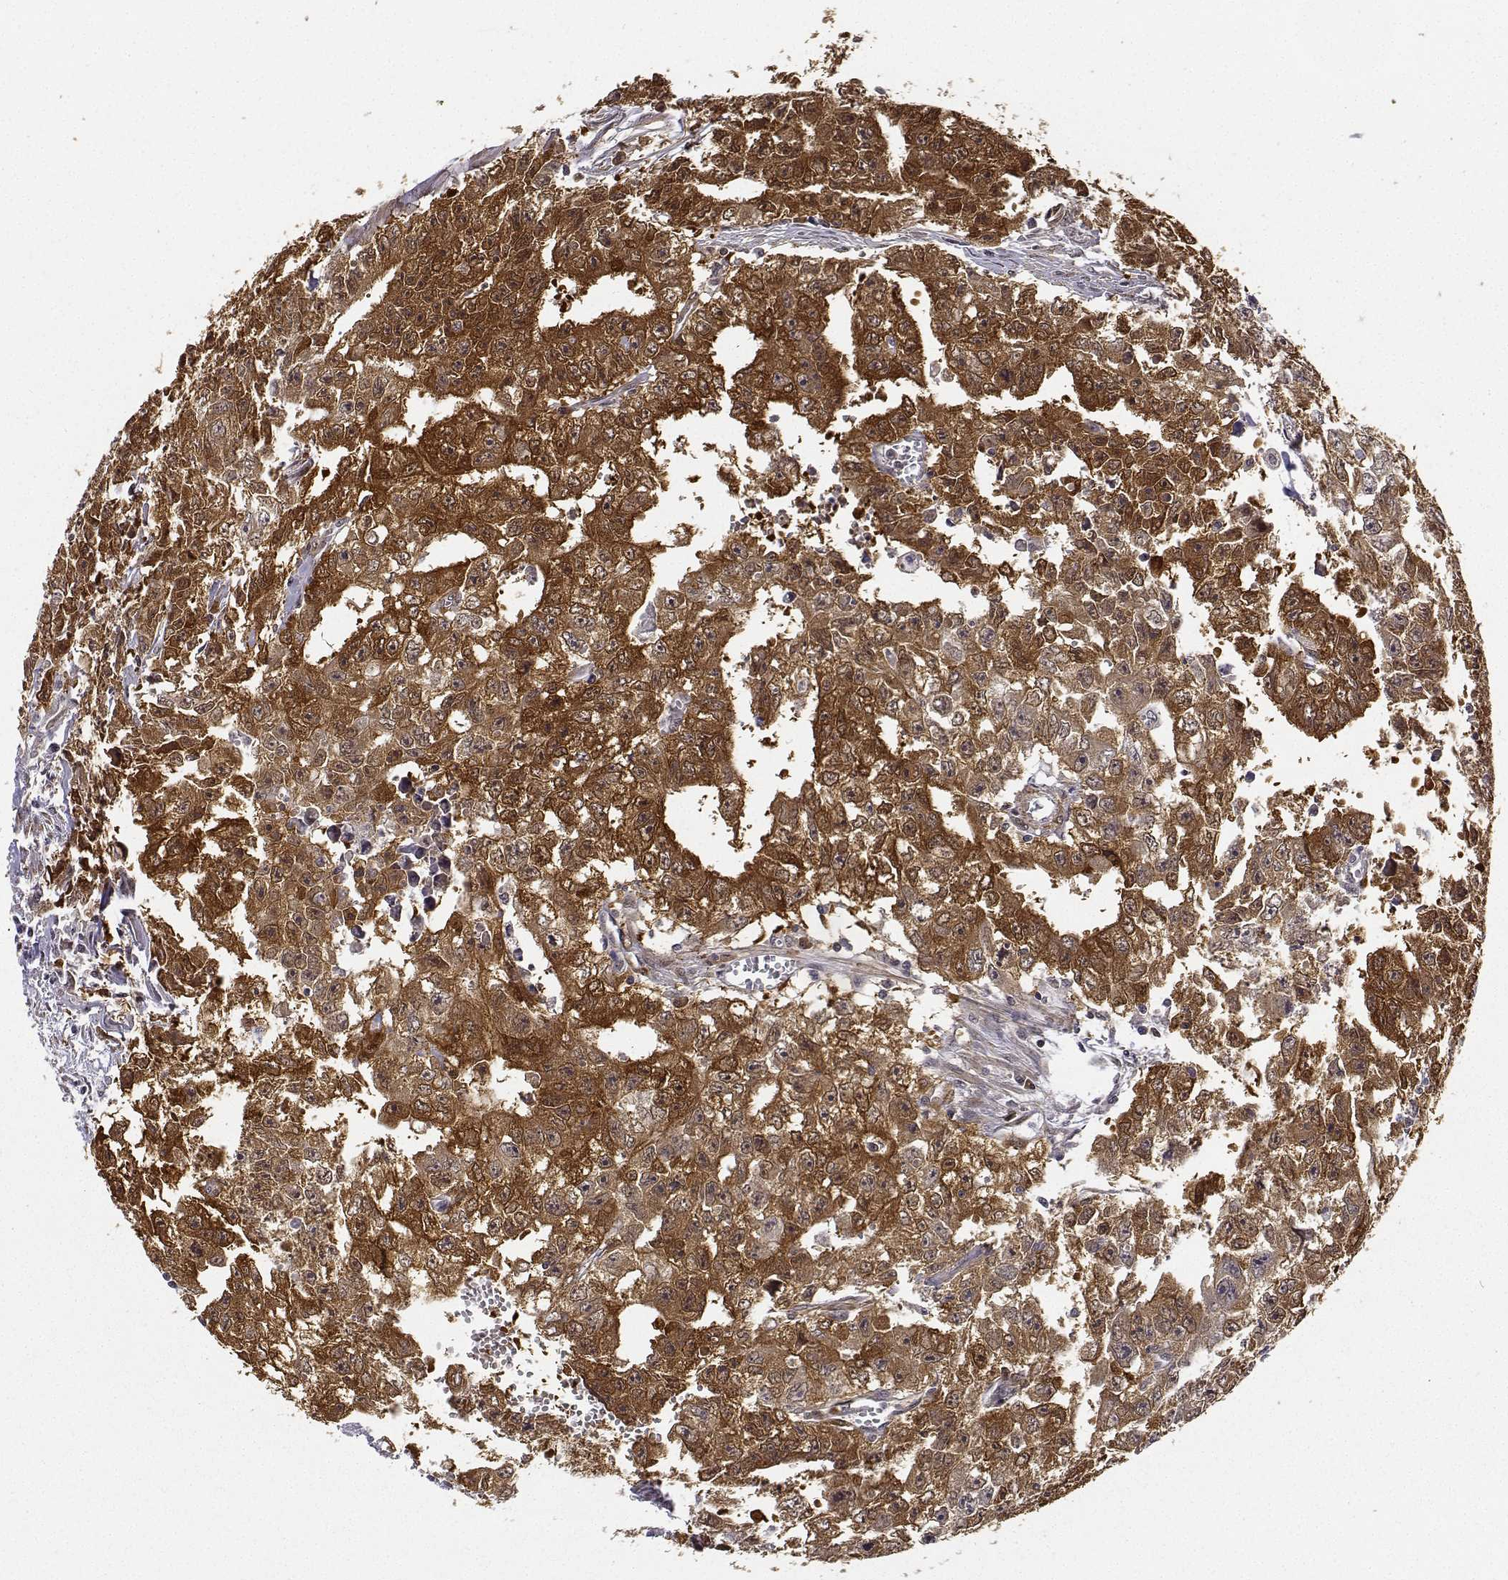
{"staining": {"intensity": "strong", "quantity": ">75%", "location": "cytoplasmic/membranous"}, "tissue": "testis cancer", "cell_type": "Tumor cells", "image_type": "cancer", "snomed": [{"axis": "morphology", "description": "Carcinoma, Embryonal, NOS"}, {"axis": "morphology", "description": "Teratoma, malignant, NOS"}, {"axis": "topography", "description": "Testis"}], "caption": "A micrograph of human testis cancer stained for a protein exhibits strong cytoplasmic/membranous brown staining in tumor cells. The protein of interest is shown in brown color, while the nuclei are stained blue.", "gene": "PHGDH", "patient": {"sex": "male", "age": 24}}